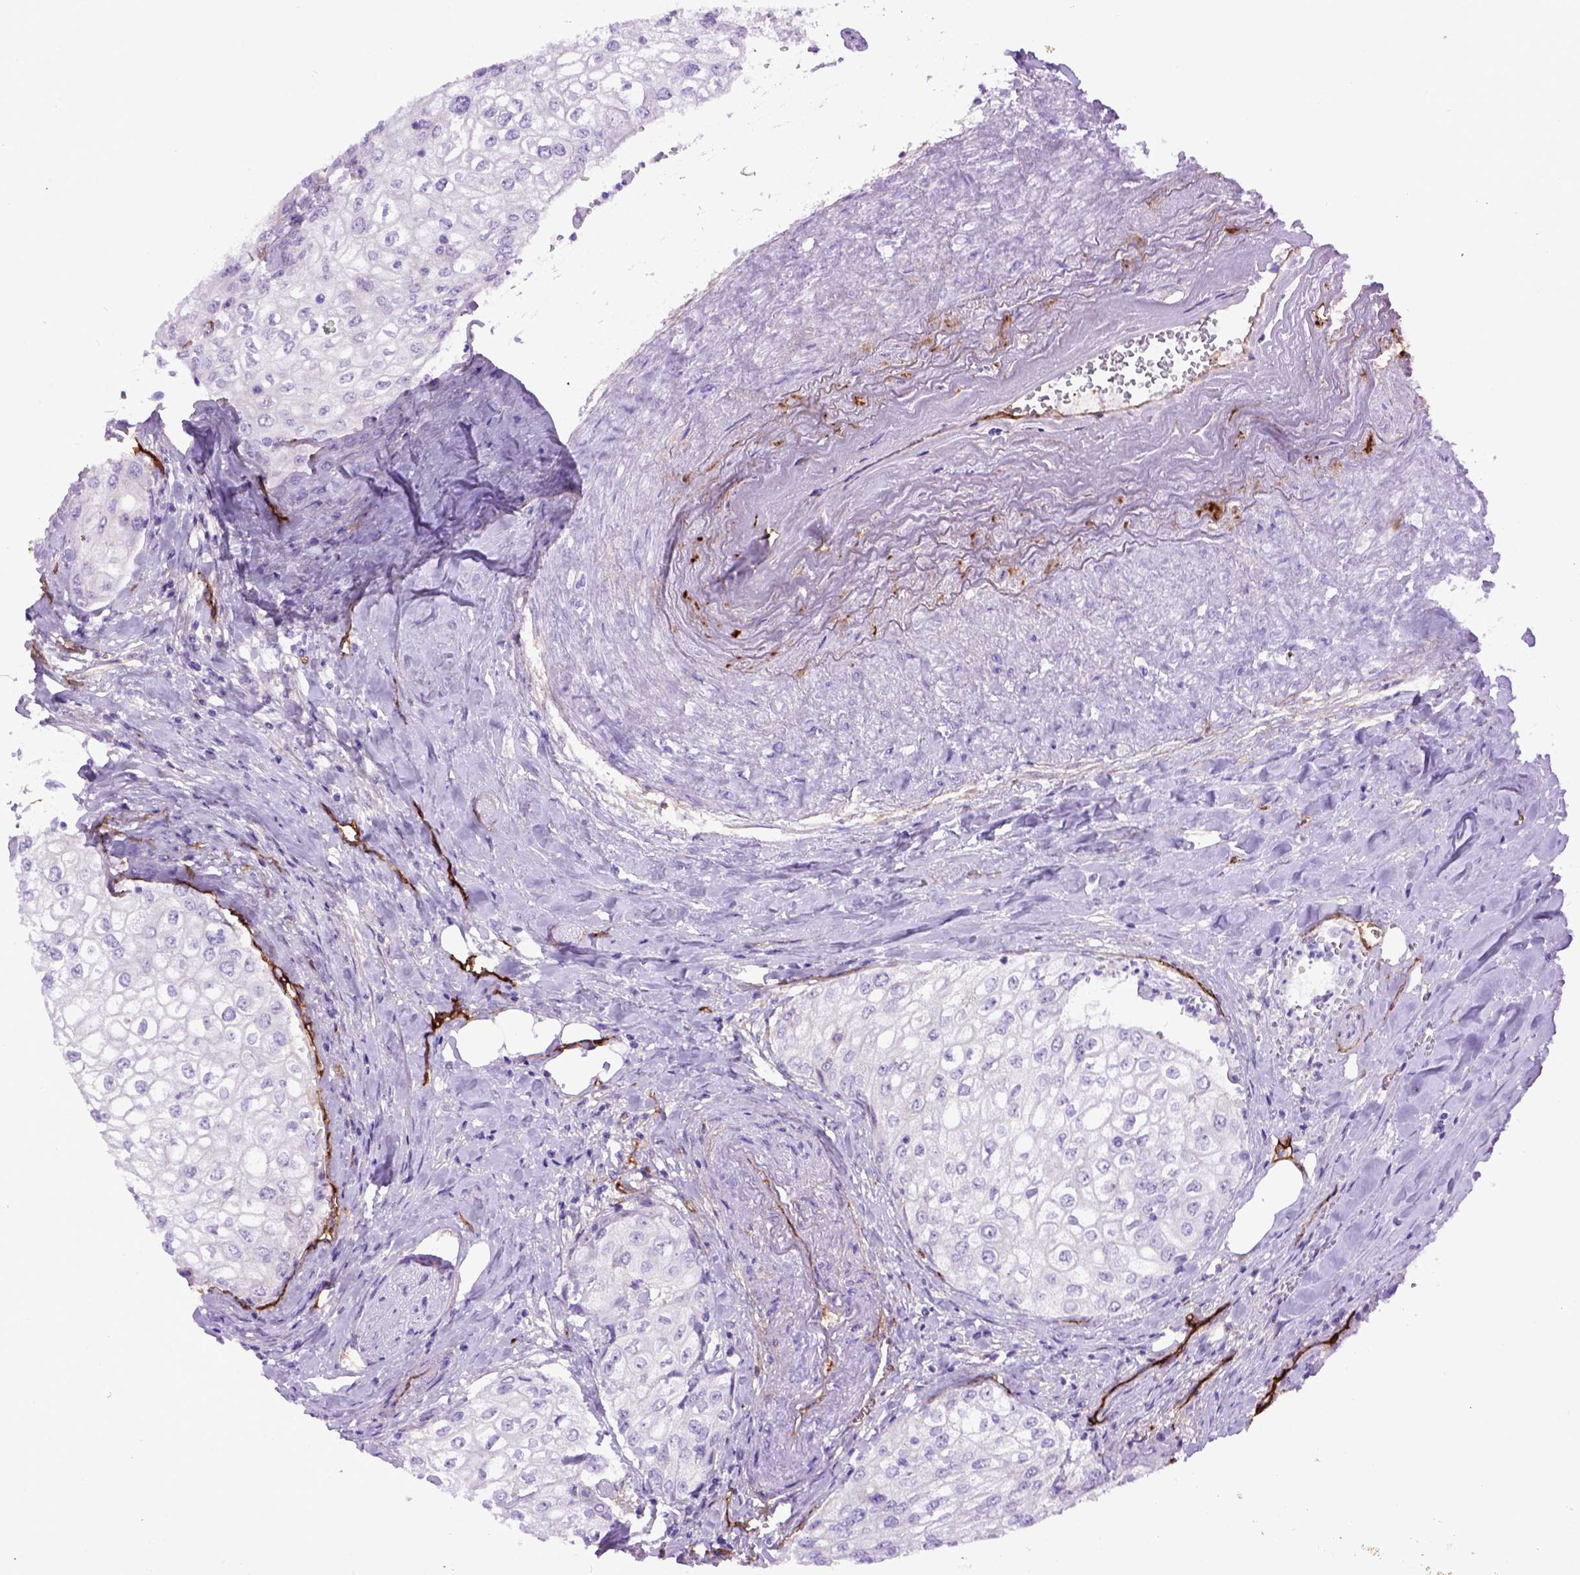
{"staining": {"intensity": "negative", "quantity": "none", "location": "none"}, "tissue": "urothelial cancer", "cell_type": "Tumor cells", "image_type": "cancer", "snomed": [{"axis": "morphology", "description": "Urothelial carcinoma, High grade"}, {"axis": "topography", "description": "Urinary bladder"}], "caption": "High power microscopy photomicrograph of an IHC micrograph of high-grade urothelial carcinoma, revealing no significant staining in tumor cells. (Immunohistochemistry (ihc), brightfield microscopy, high magnification).", "gene": "ENG", "patient": {"sex": "male", "age": 62}}